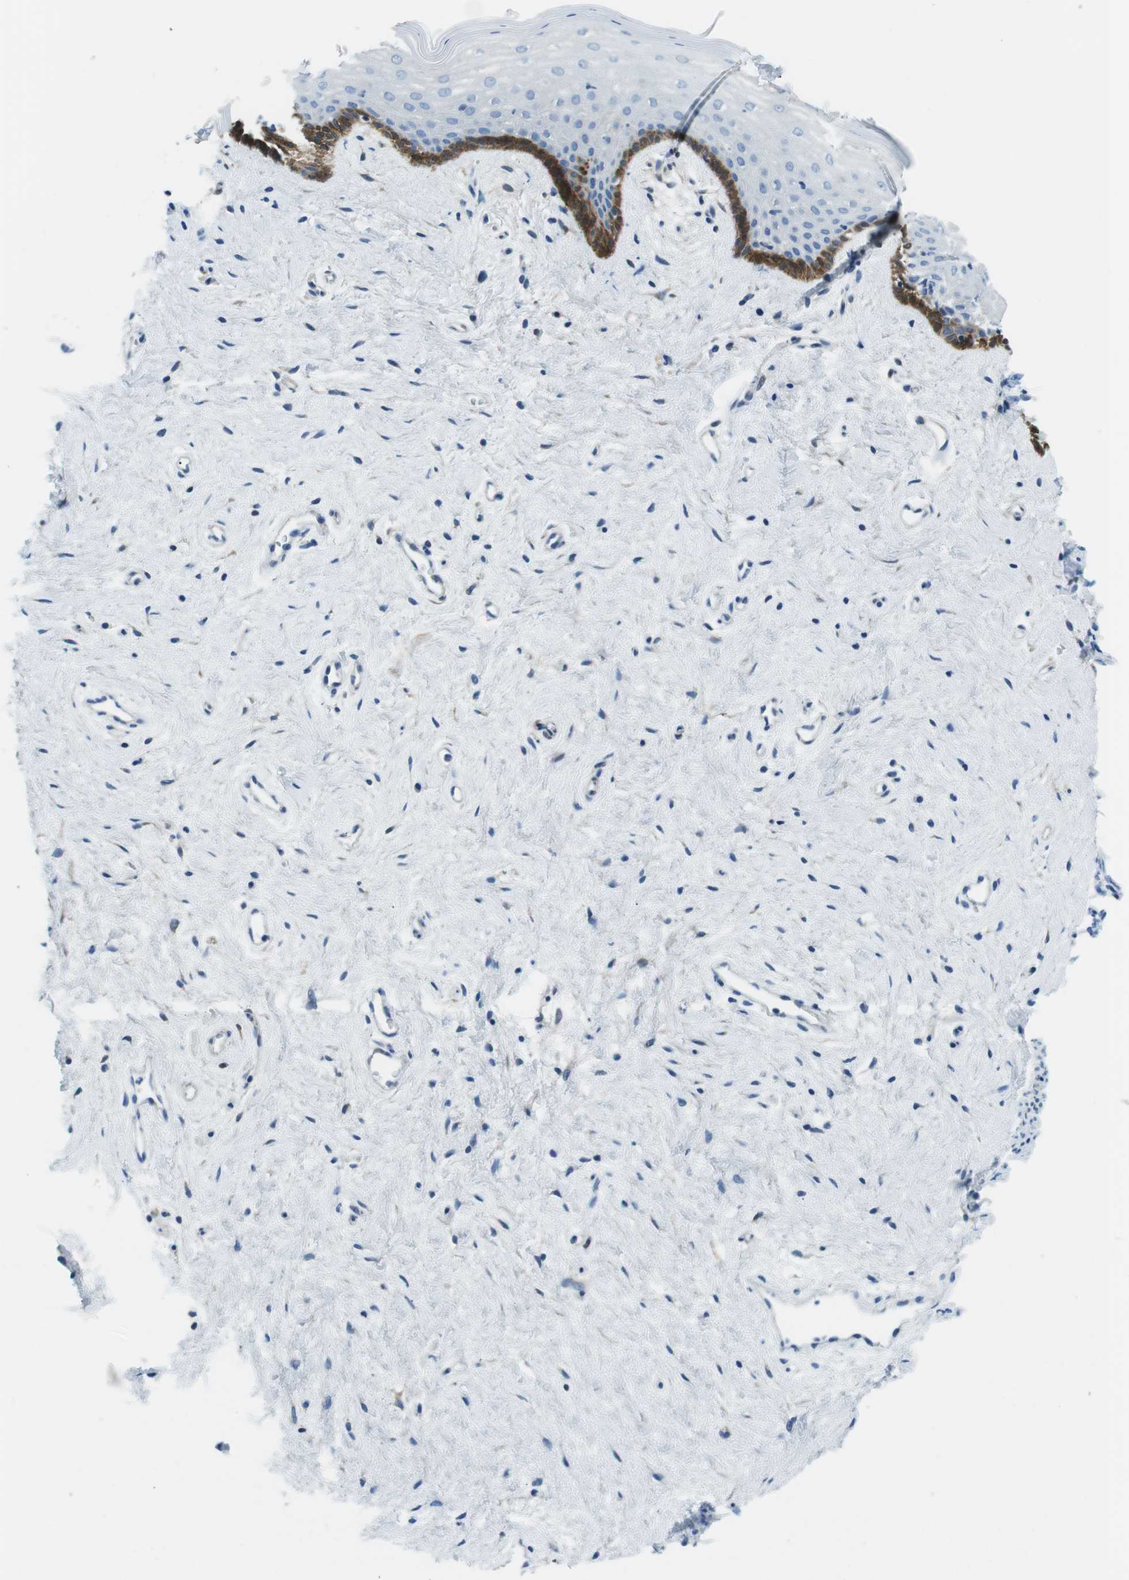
{"staining": {"intensity": "strong", "quantity": "25%-75%", "location": "cytoplasmic/membranous"}, "tissue": "vagina", "cell_type": "Squamous epithelial cells", "image_type": "normal", "snomed": [{"axis": "morphology", "description": "Normal tissue, NOS"}, {"axis": "topography", "description": "Vagina"}], "caption": "This histopathology image reveals unremarkable vagina stained with IHC to label a protein in brown. The cytoplasmic/membranous of squamous epithelial cells show strong positivity for the protein. Nuclei are counter-stained blue.", "gene": "PHLDA1", "patient": {"sex": "female", "age": 44}}